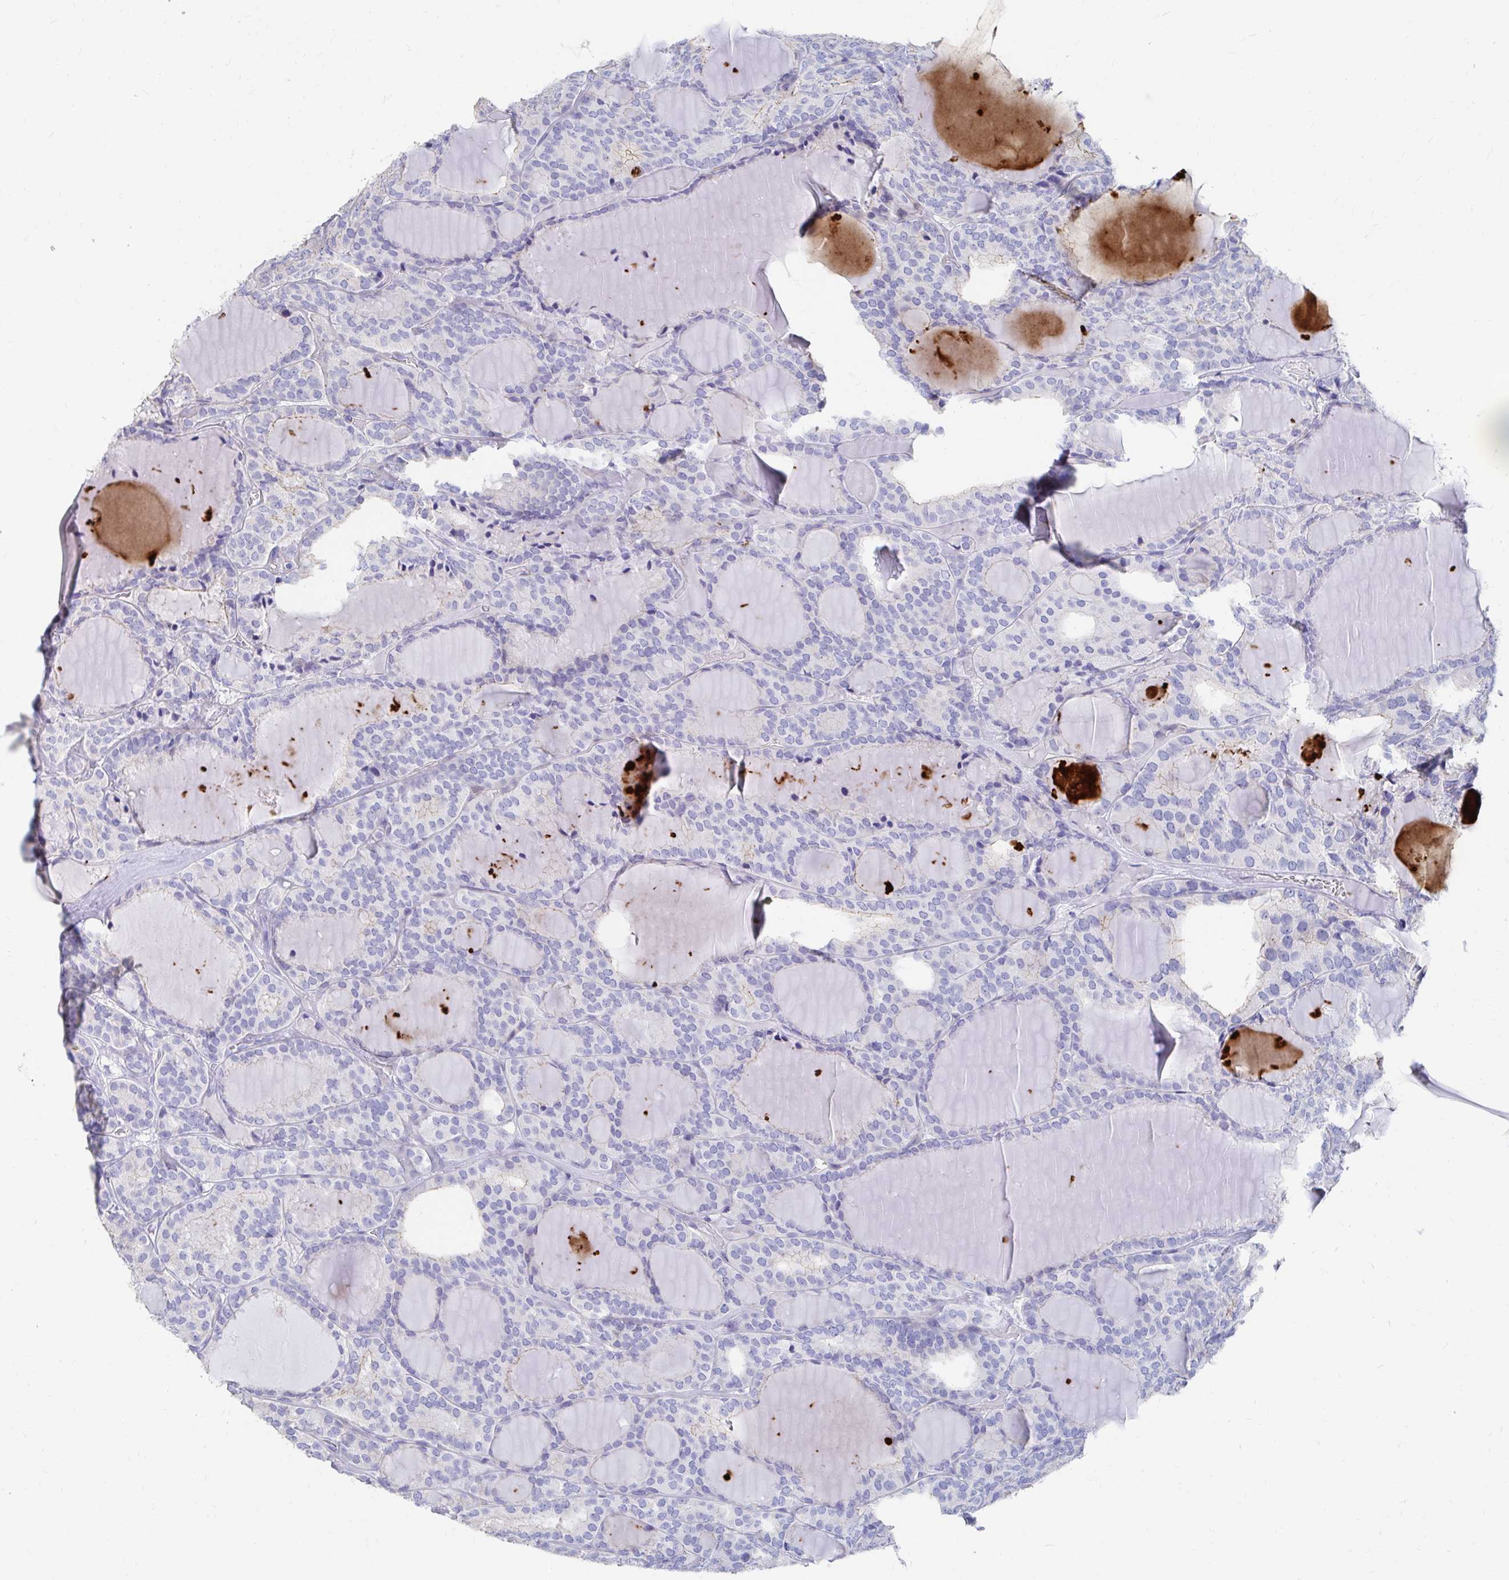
{"staining": {"intensity": "negative", "quantity": "none", "location": "none"}, "tissue": "thyroid cancer", "cell_type": "Tumor cells", "image_type": "cancer", "snomed": [{"axis": "morphology", "description": "Follicular adenoma carcinoma, NOS"}, {"axis": "topography", "description": "Thyroid gland"}], "caption": "Tumor cells are negative for protein expression in human thyroid cancer.", "gene": "LAMC3", "patient": {"sex": "male", "age": 74}}